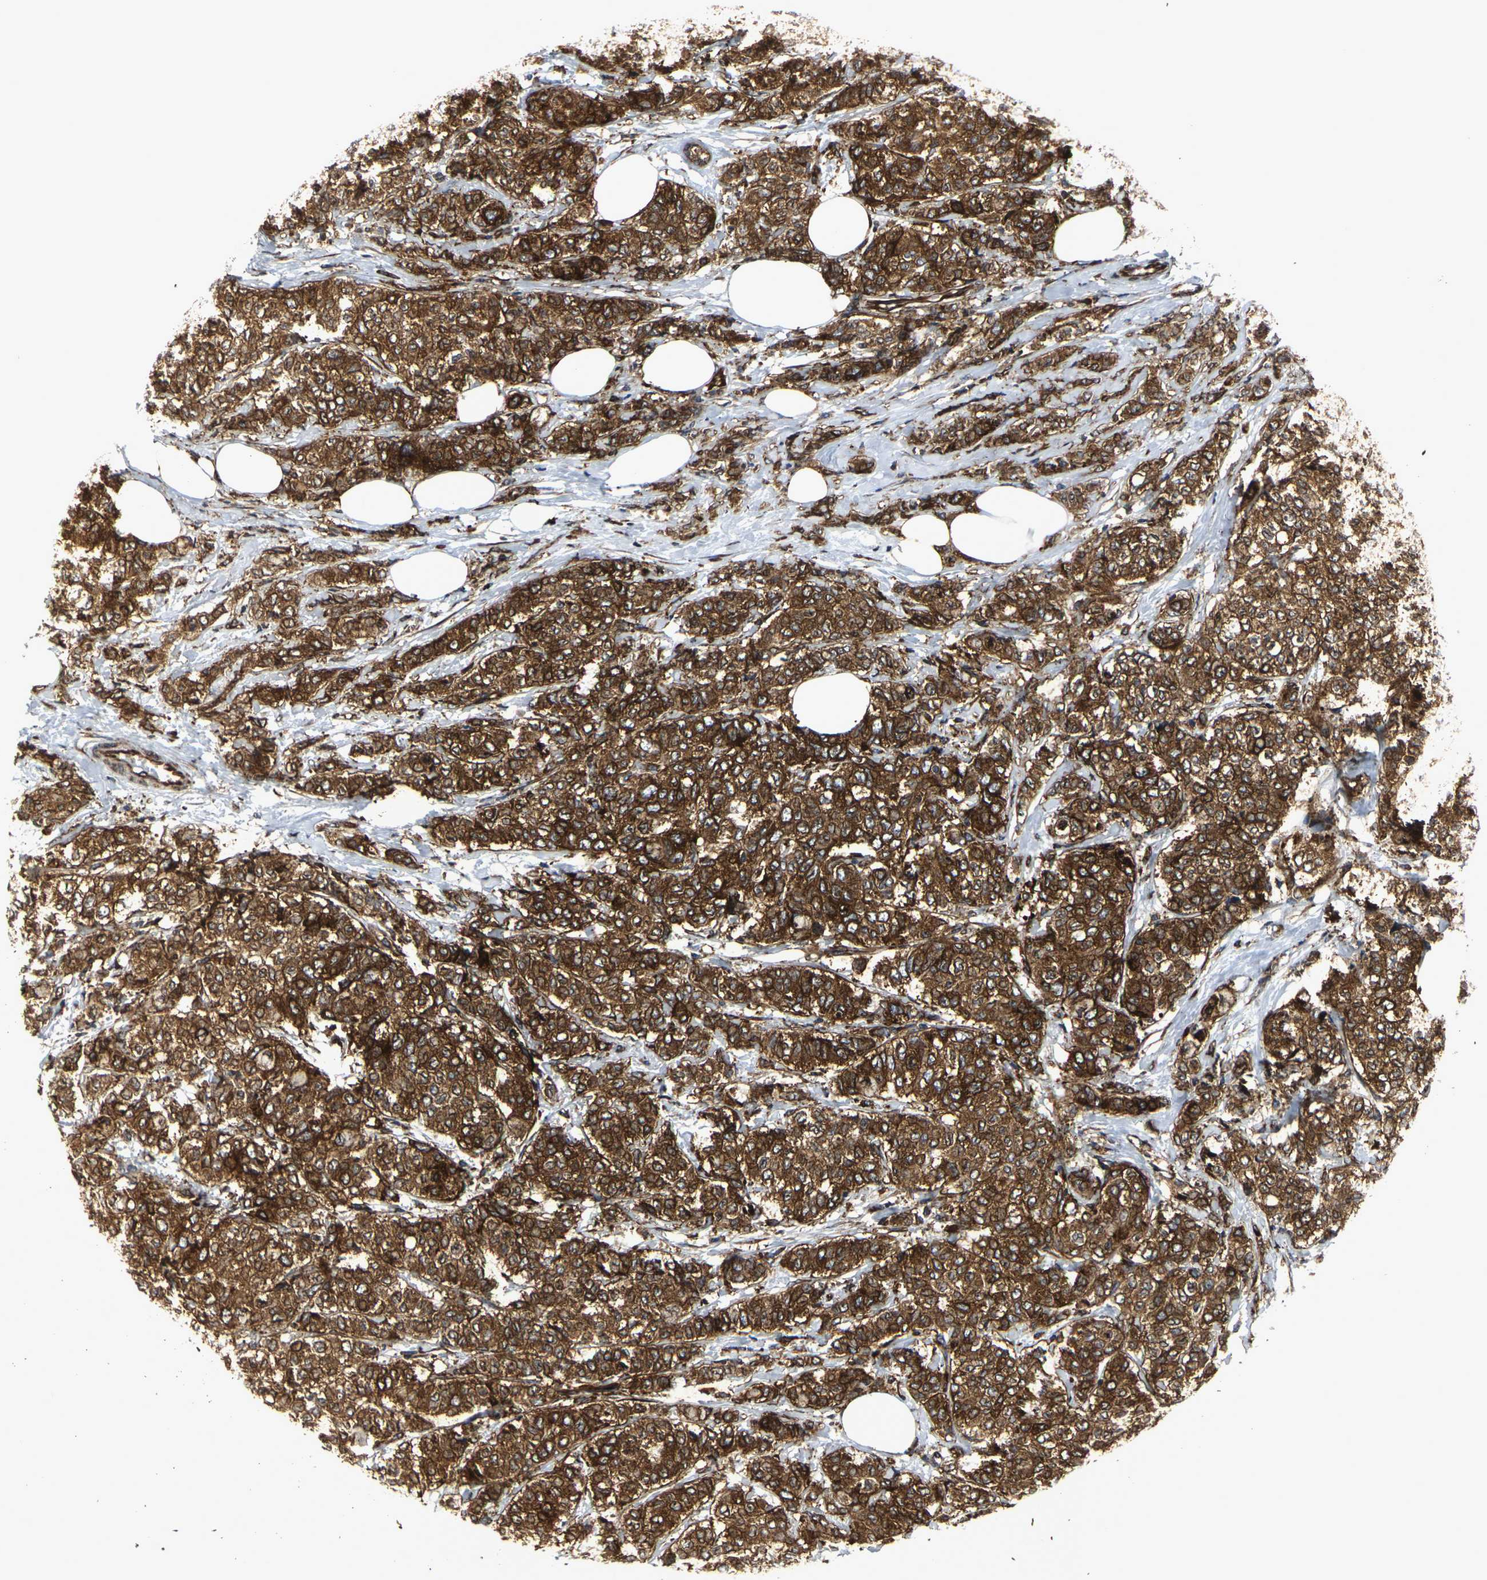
{"staining": {"intensity": "strong", "quantity": ">75%", "location": "cytoplasmic/membranous"}, "tissue": "breast cancer", "cell_type": "Tumor cells", "image_type": "cancer", "snomed": [{"axis": "morphology", "description": "Lobular carcinoma"}, {"axis": "topography", "description": "Breast"}], "caption": "Tumor cells display high levels of strong cytoplasmic/membranous positivity in about >75% of cells in human breast cancer.", "gene": "MARCHF2", "patient": {"sex": "female", "age": 60}}